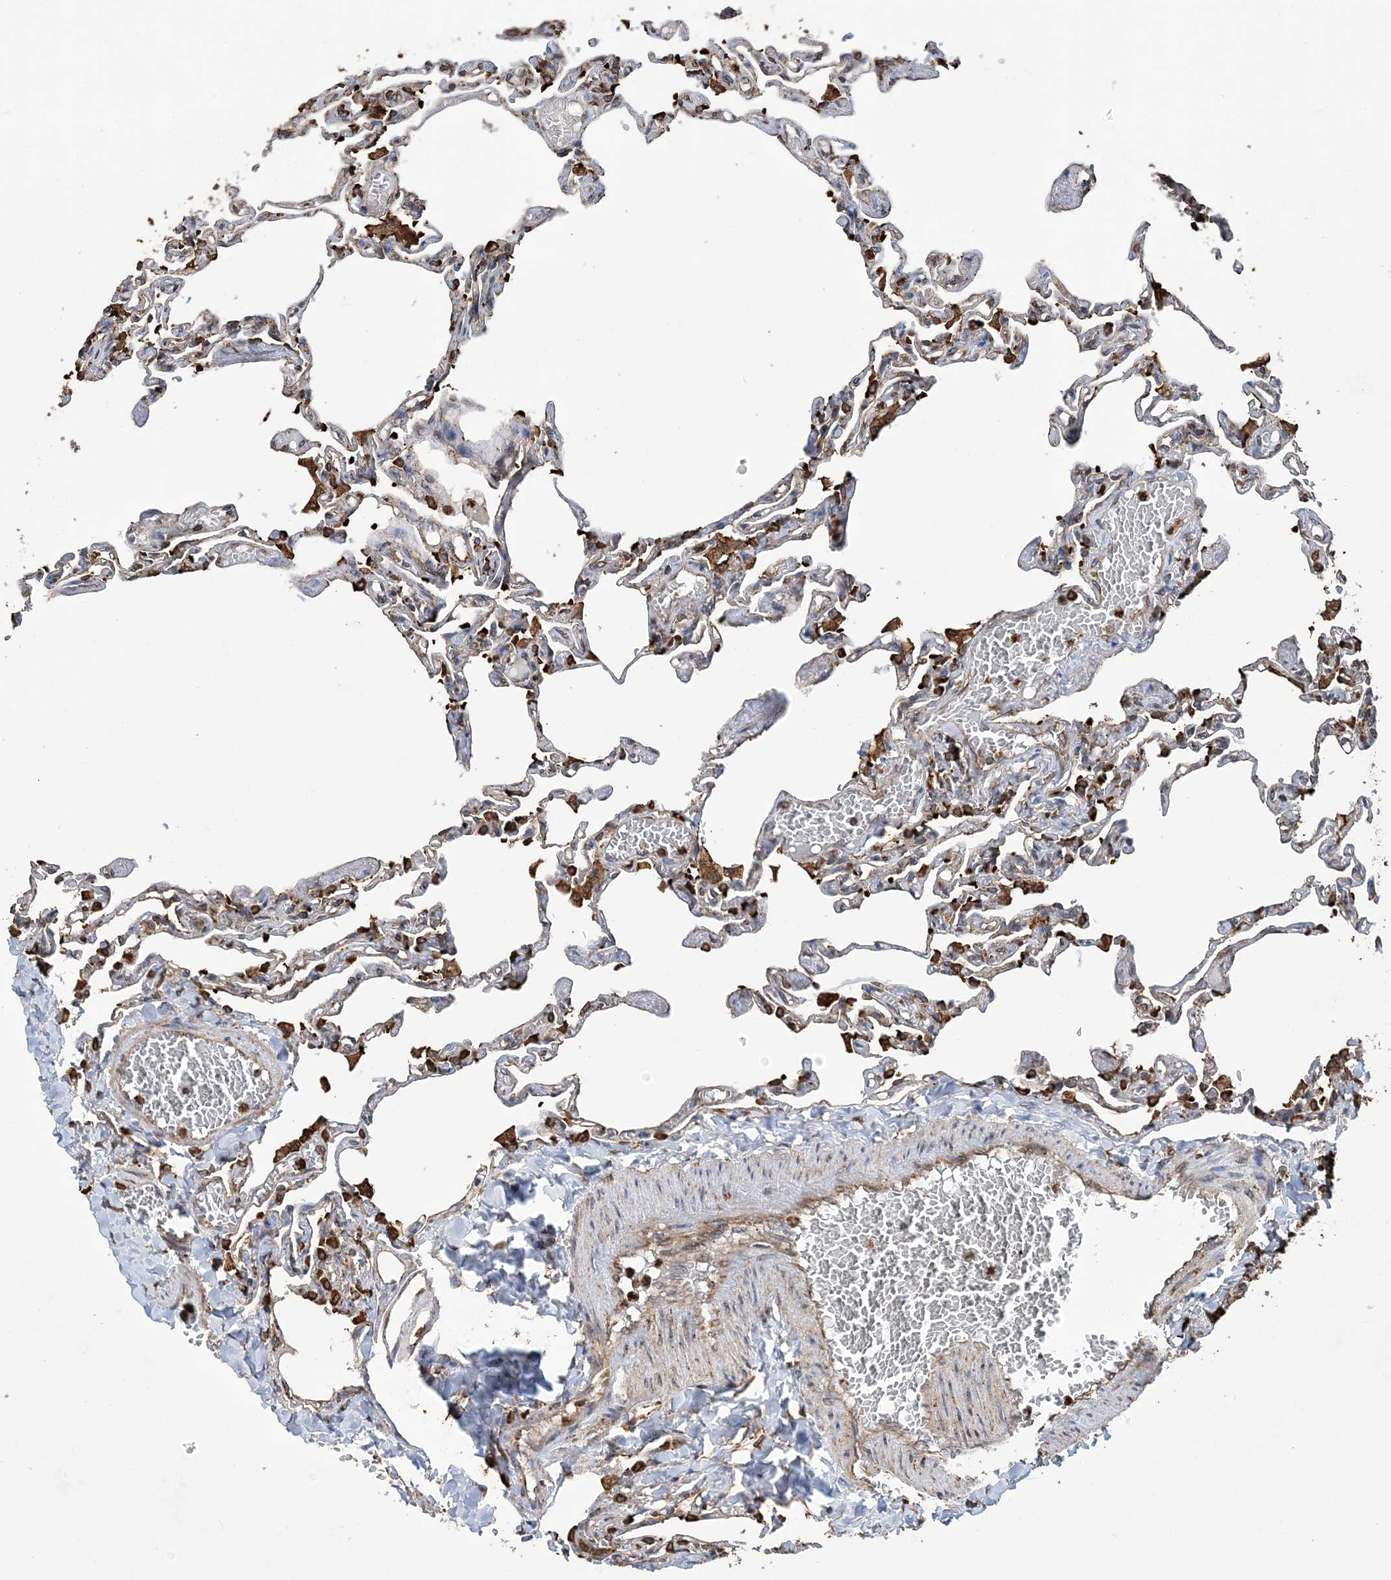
{"staining": {"intensity": "strong", "quantity": "<25%", "location": "cytoplasmic/membranous"}, "tissue": "lung", "cell_type": "Alveolar cells", "image_type": "normal", "snomed": [{"axis": "morphology", "description": "Normal tissue, NOS"}, {"axis": "topography", "description": "Lung"}], "caption": "The image reveals a brown stain indicating the presence of a protein in the cytoplasmic/membranous of alveolar cells in lung. The staining was performed using DAB, with brown indicating positive protein expression. Nuclei are stained blue with hematoxylin.", "gene": "WDR12", "patient": {"sex": "male", "age": 21}}